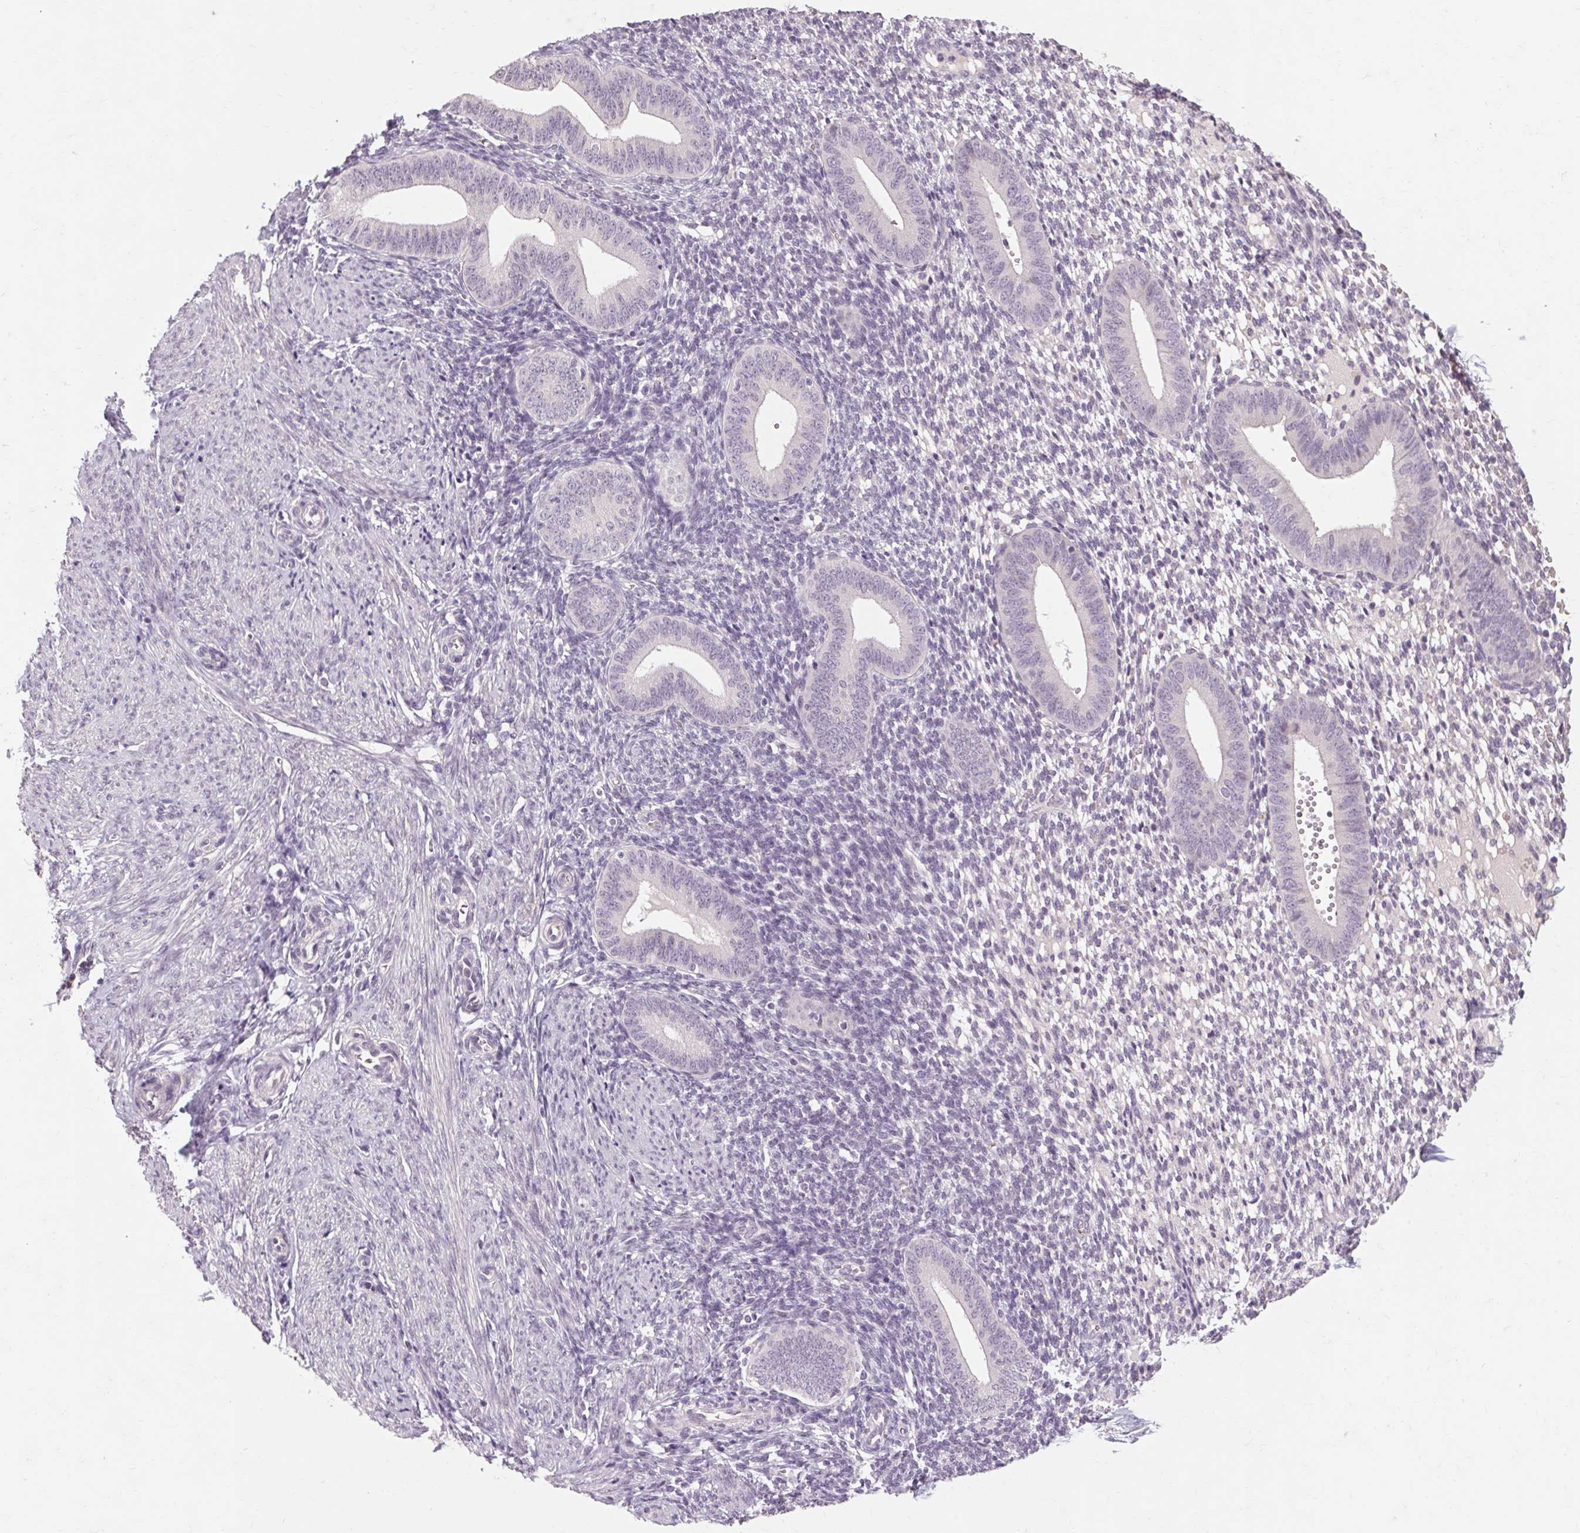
{"staining": {"intensity": "negative", "quantity": "none", "location": "none"}, "tissue": "endometrium", "cell_type": "Cells in endometrial stroma", "image_type": "normal", "snomed": [{"axis": "morphology", "description": "Normal tissue, NOS"}, {"axis": "topography", "description": "Endometrium"}], "caption": "DAB immunohistochemical staining of unremarkable endometrium reveals no significant expression in cells in endometrial stroma.", "gene": "POMC", "patient": {"sex": "female", "age": 40}}